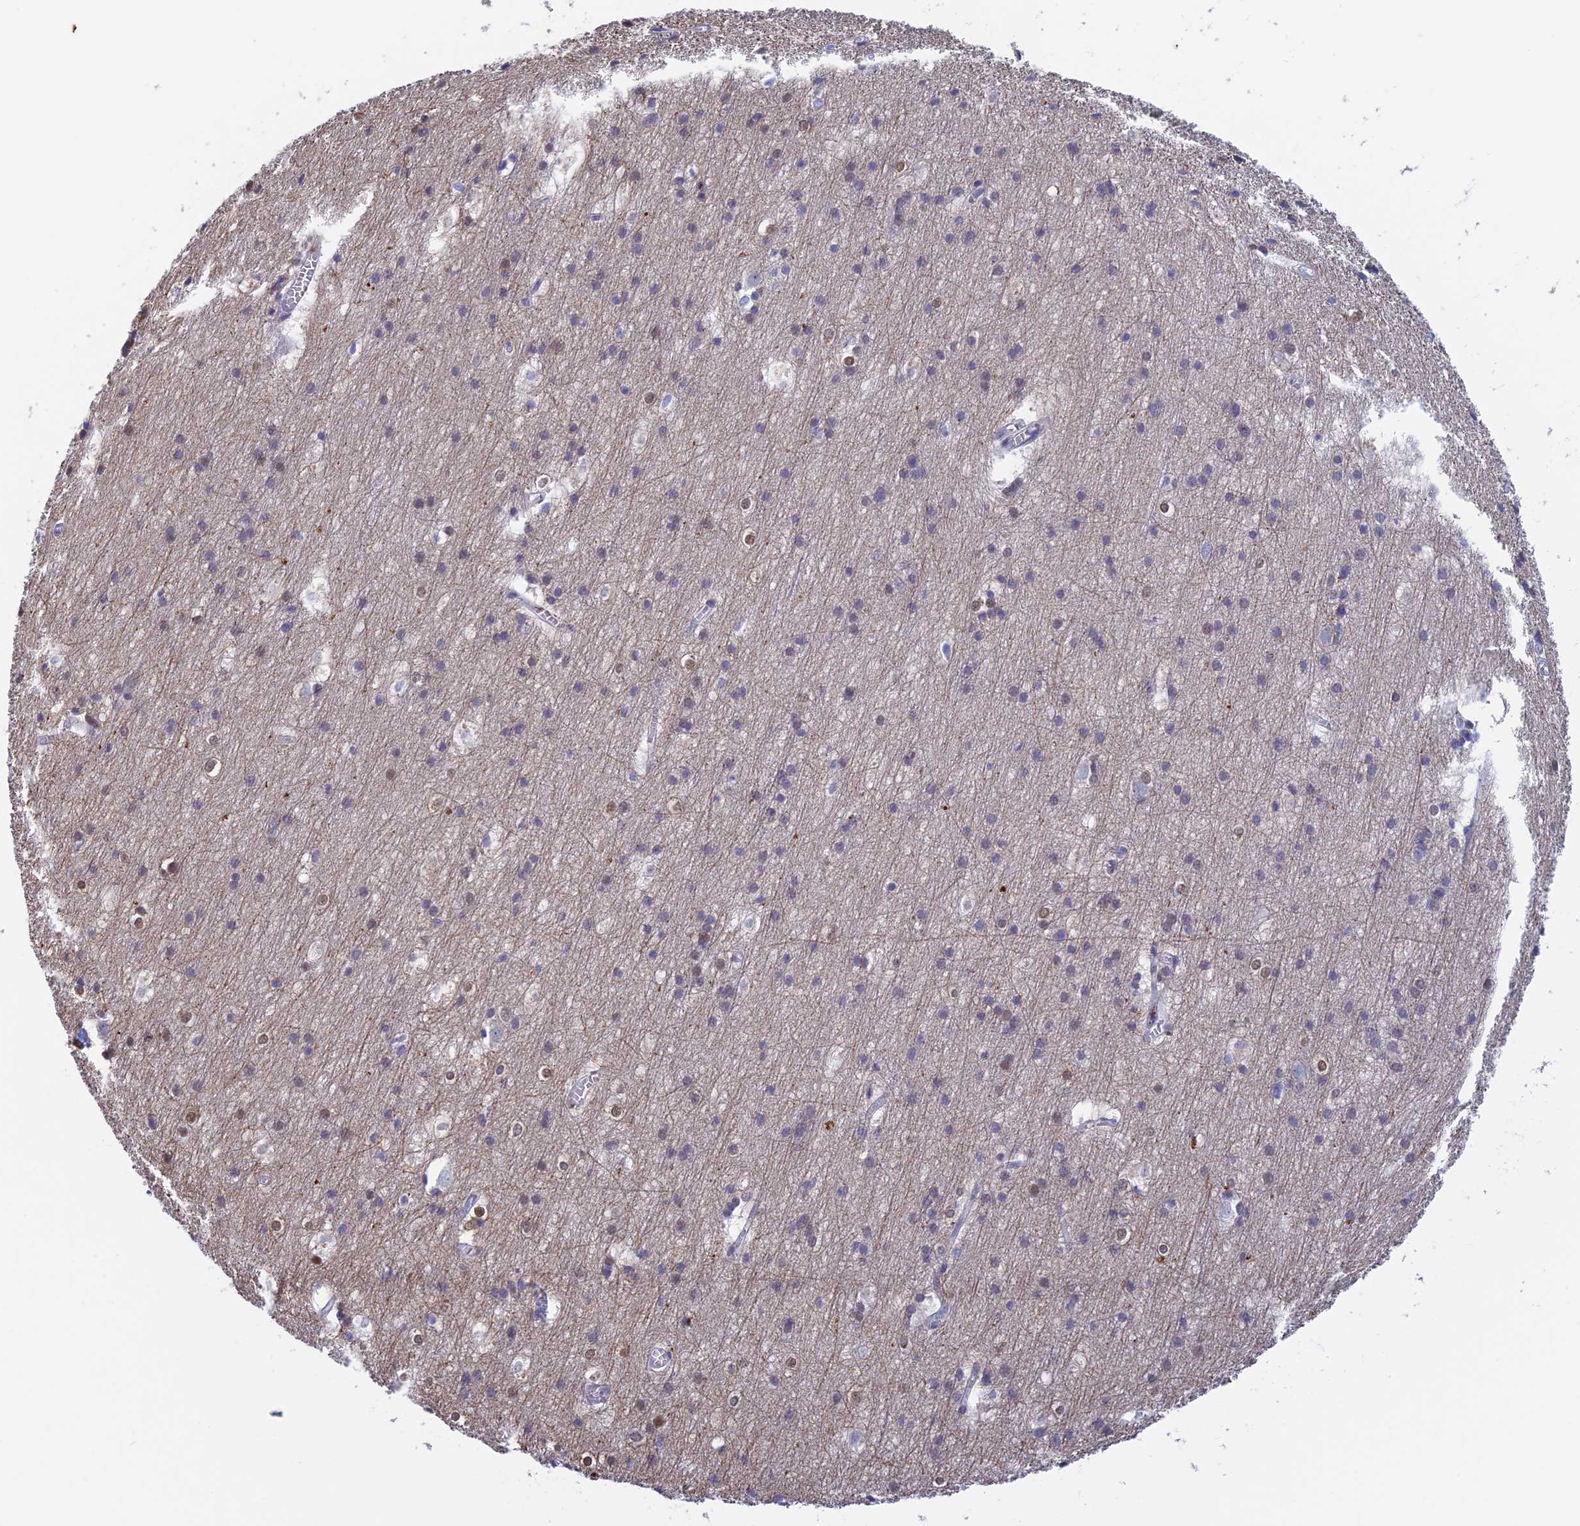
{"staining": {"intensity": "negative", "quantity": "none", "location": "none"}, "tissue": "cerebral cortex", "cell_type": "Endothelial cells", "image_type": "normal", "snomed": [{"axis": "morphology", "description": "Normal tissue, NOS"}, {"axis": "topography", "description": "Cerebral cortex"}], "caption": "DAB (3,3'-diaminobenzidine) immunohistochemical staining of benign cerebral cortex reveals no significant expression in endothelial cells. Nuclei are stained in blue.", "gene": "SLC26A1", "patient": {"sex": "male", "age": 54}}